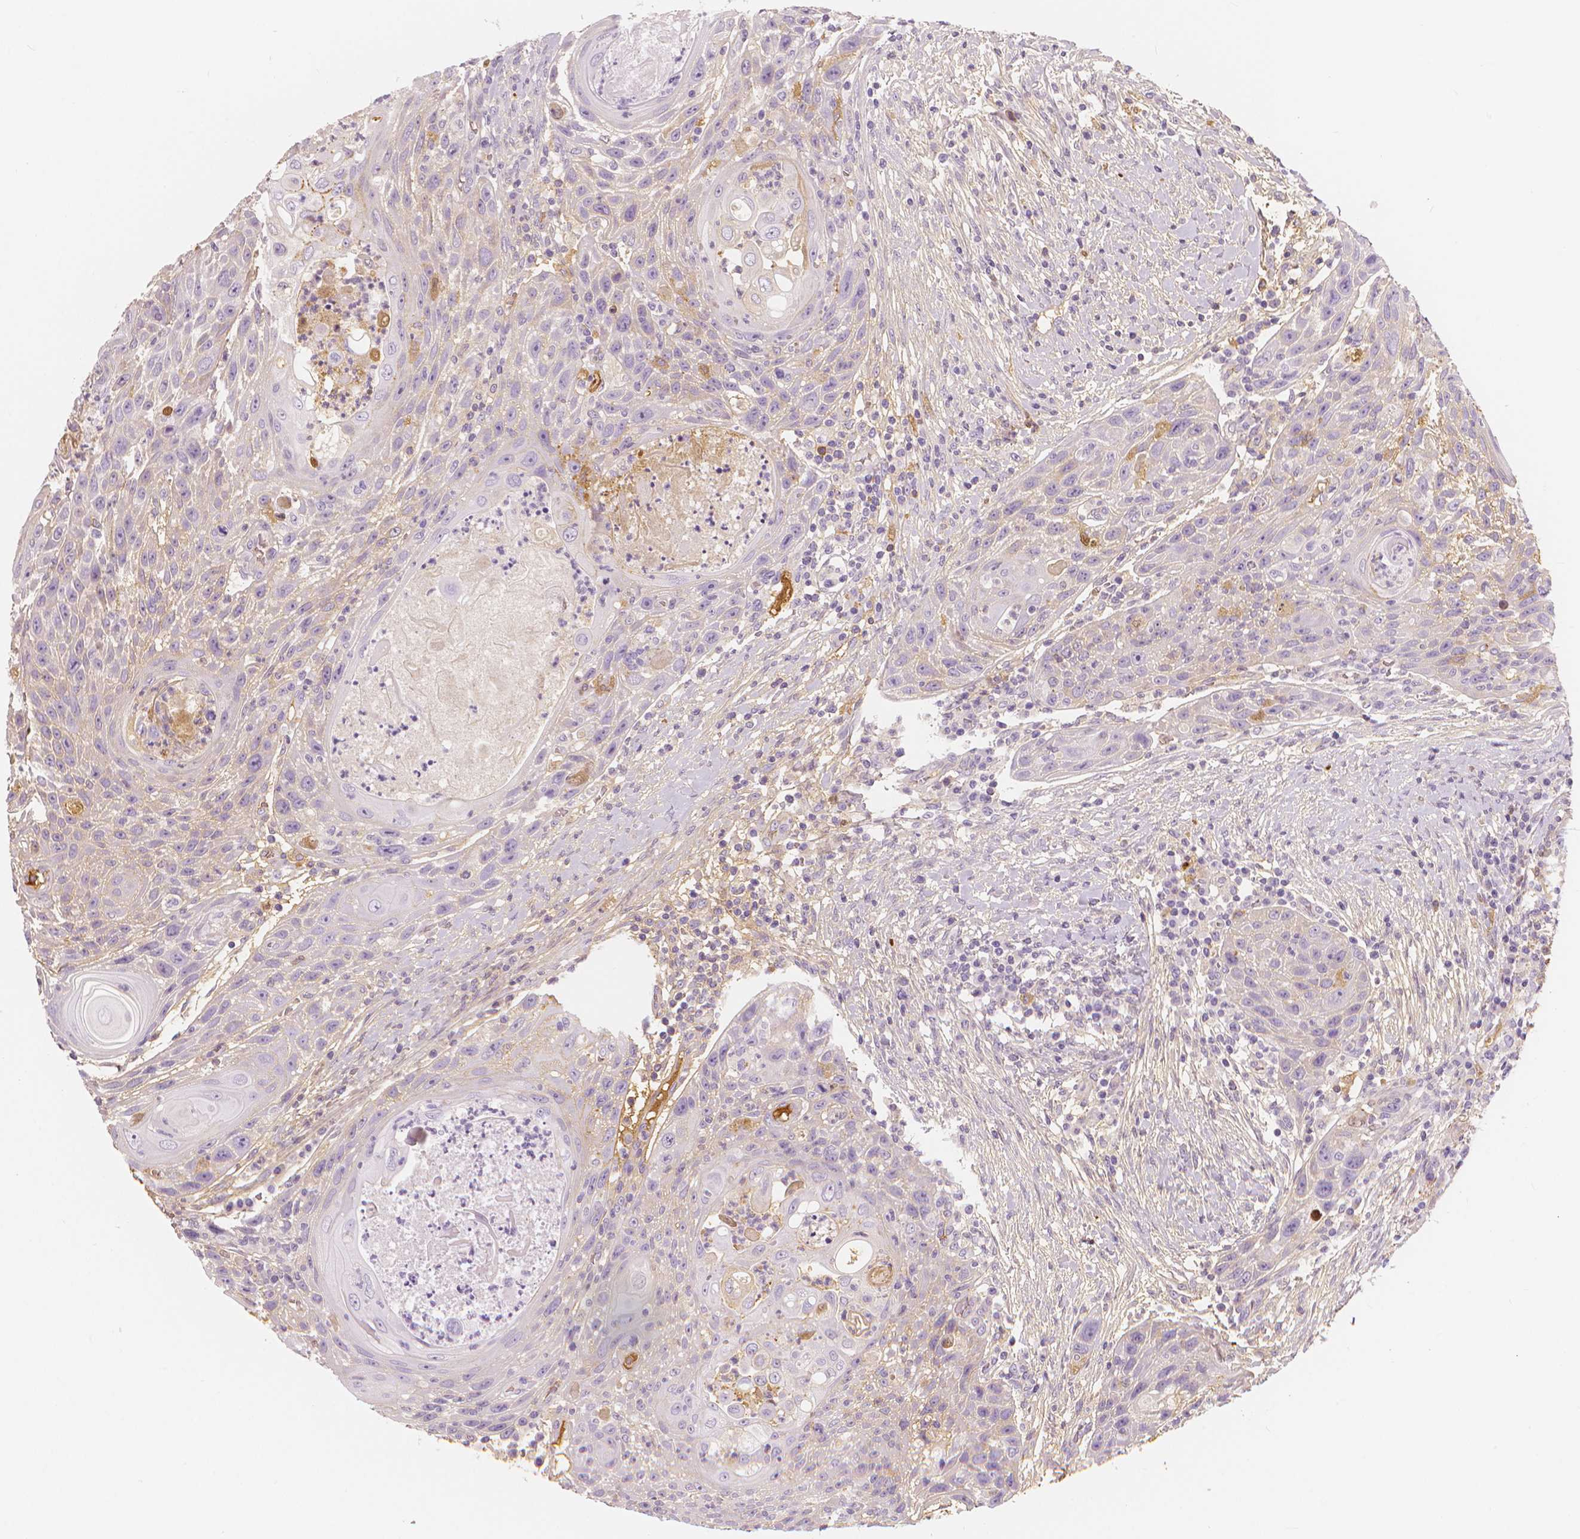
{"staining": {"intensity": "negative", "quantity": "none", "location": "none"}, "tissue": "head and neck cancer", "cell_type": "Tumor cells", "image_type": "cancer", "snomed": [{"axis": "morphology", "description": "Squamous cell carcinoma, NOS"}, {"axis": "topography", "description": "Head-Neck"}], "caption": "High power microscopy histopathology image of an IHC micrograph of squamous cell carcinoma (head and neck), revealing no significant positivity in tumor cells.", "gene": "APOA4", "patient": {"sex": "male", "age": 69}}